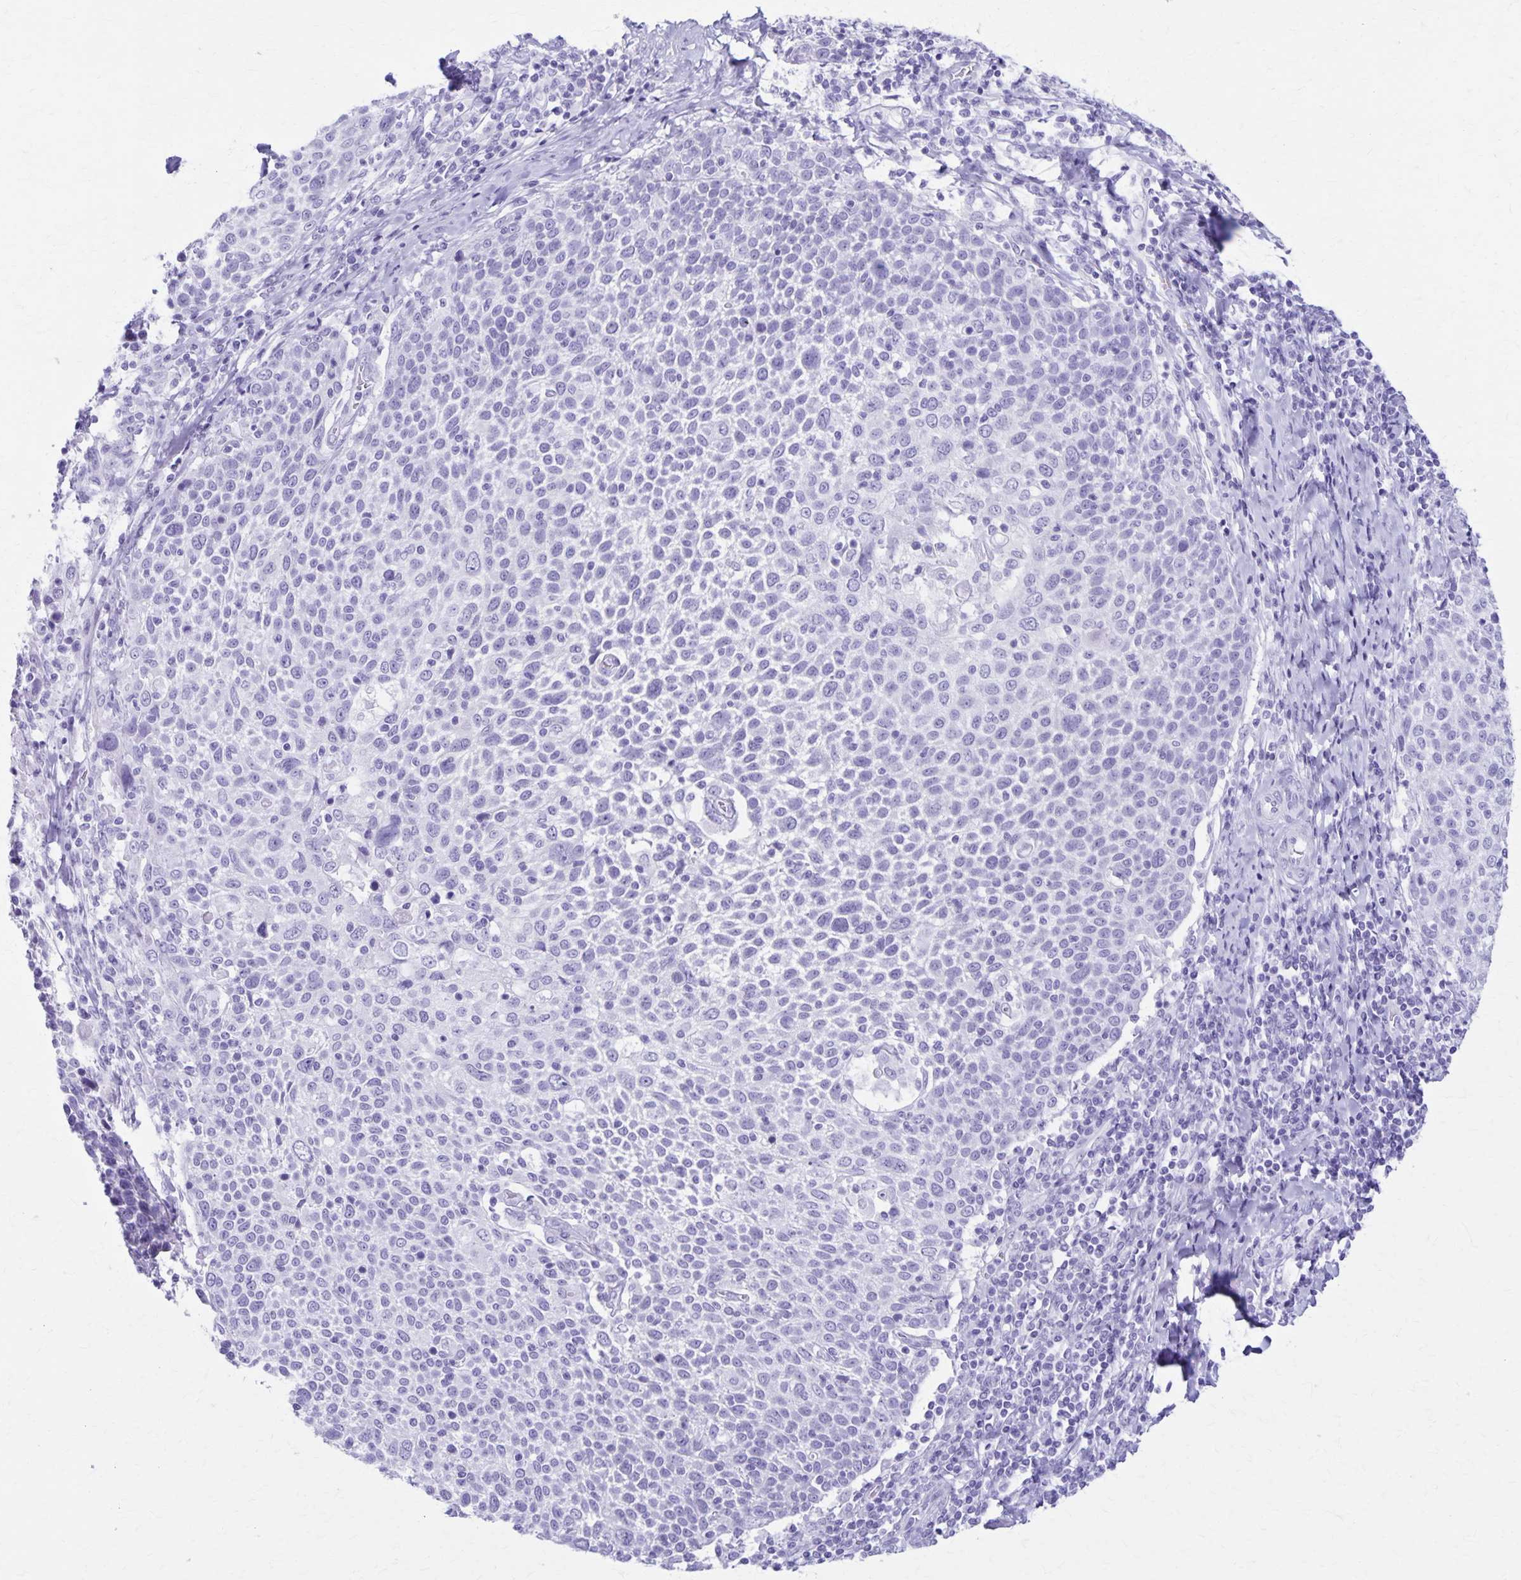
{"staining": {"intensity": "negative", "quantity": "none", "location": "none"}, "tissue": "cervical cancer", "cell_type": "Tumor cells", "image_type": "cancer", "snomed": [{"axis": "morphology", "description": "Squamous cell carcinoma, NOS"}, {"axis": "topography", "description": "Cervix"}], "caption": "Protein analysis of squamous cell carcinoma (cervical) reveals no significant positivity in tumor cells.", "gene": "DEFA5", "patient": {"sex": "female", "age": 61}}